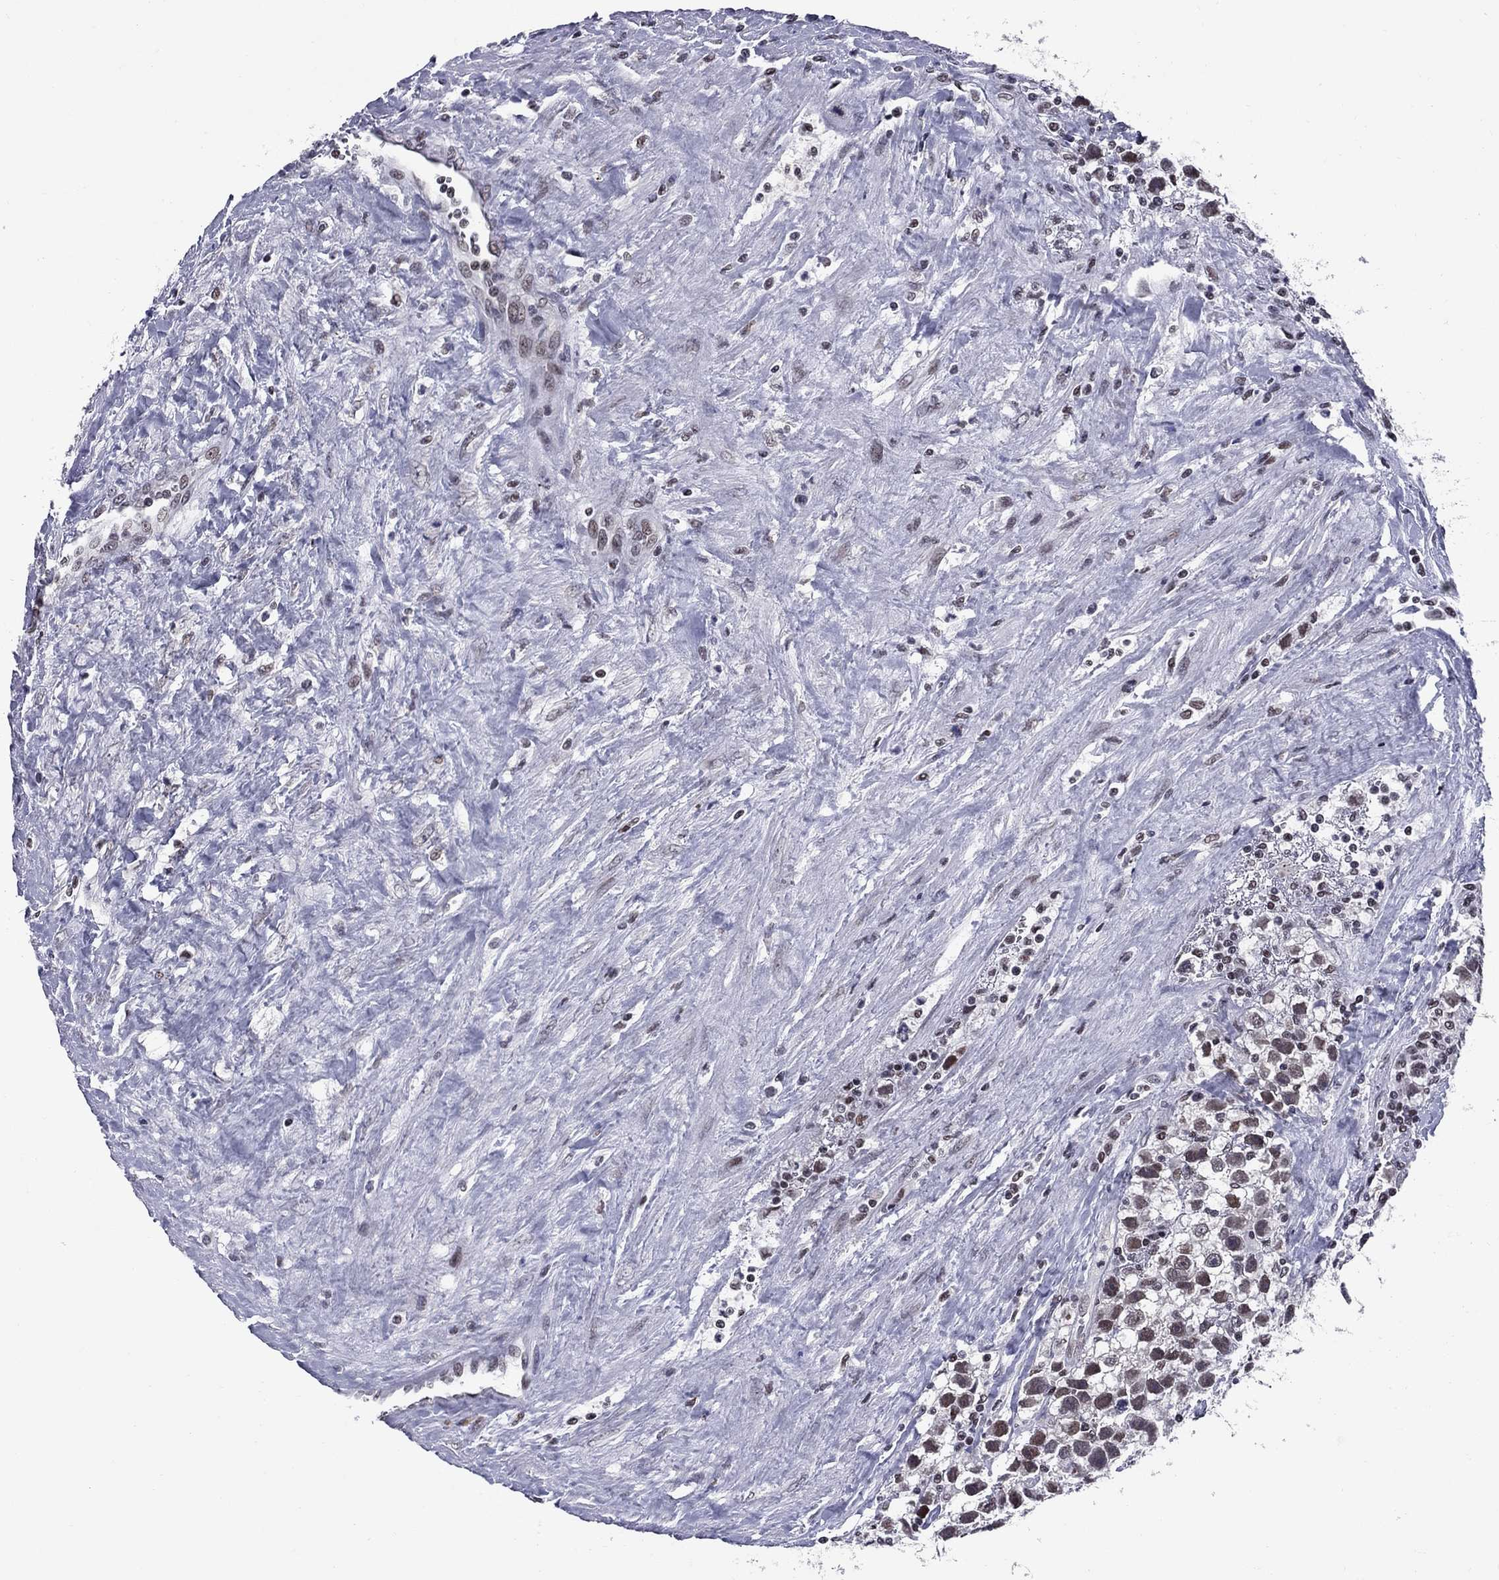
{"staining": {"intensity": "weak", "quantity": "<25%", "location": "nuclear"}, "tissue": "testis cancer", "cell_type": "Tumor cells", "image_type": "cancer", "snomed": [{"axis": "morphology", "description": "Seminoma, NOS"}, {"axis": "topography", "description": "Testis"}], "caption": "Testis seminoma was stained to show a protein in brown. There is no significant staining in tumor cells. (IHC, brightfield microscopy, high magnification).", "gene": "TAF9", "patient": {"sex": "male", "age": 43}}